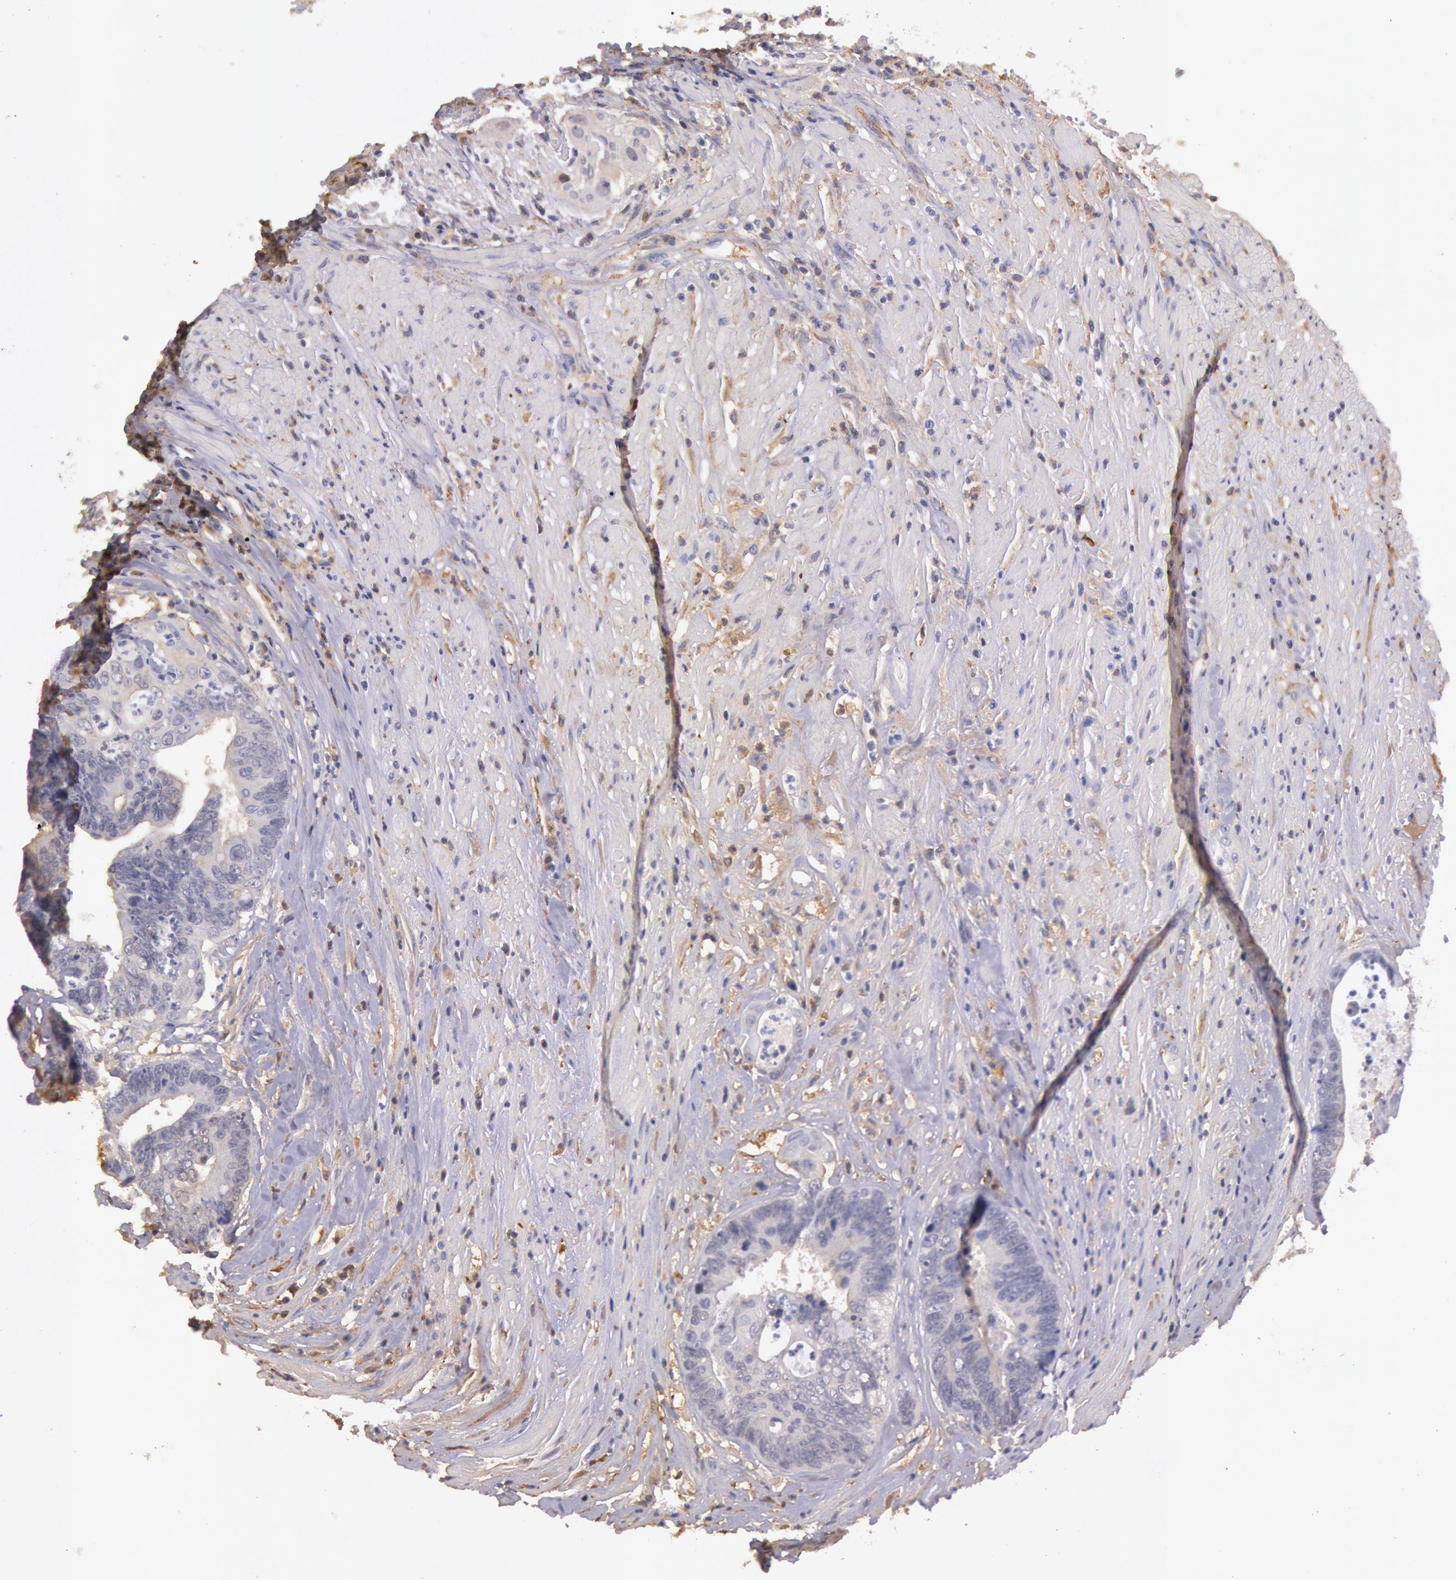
{"staining": {"intensity": "negative", "quantity": "none", "location": "none"}, "tissue": "colorectal cancer", "cell_type": "Tumor cells", "image_type": "cancer", "snomed": [{"axis": "morphology", "description": "Adenocarcinoma, NOS"}, {"axis": "topography", "description": "Rectum"}], "caption": "High power microscopy histopathology image of an IHC micrograph of colorectal cancer, revealing no significant staining in tumor cells. (DAB (3,3'-diaminobenzidine) IHC with hematoxylin counter stain).", "gene": "C1R", "patient": {"sex": "female", "age": 65}}